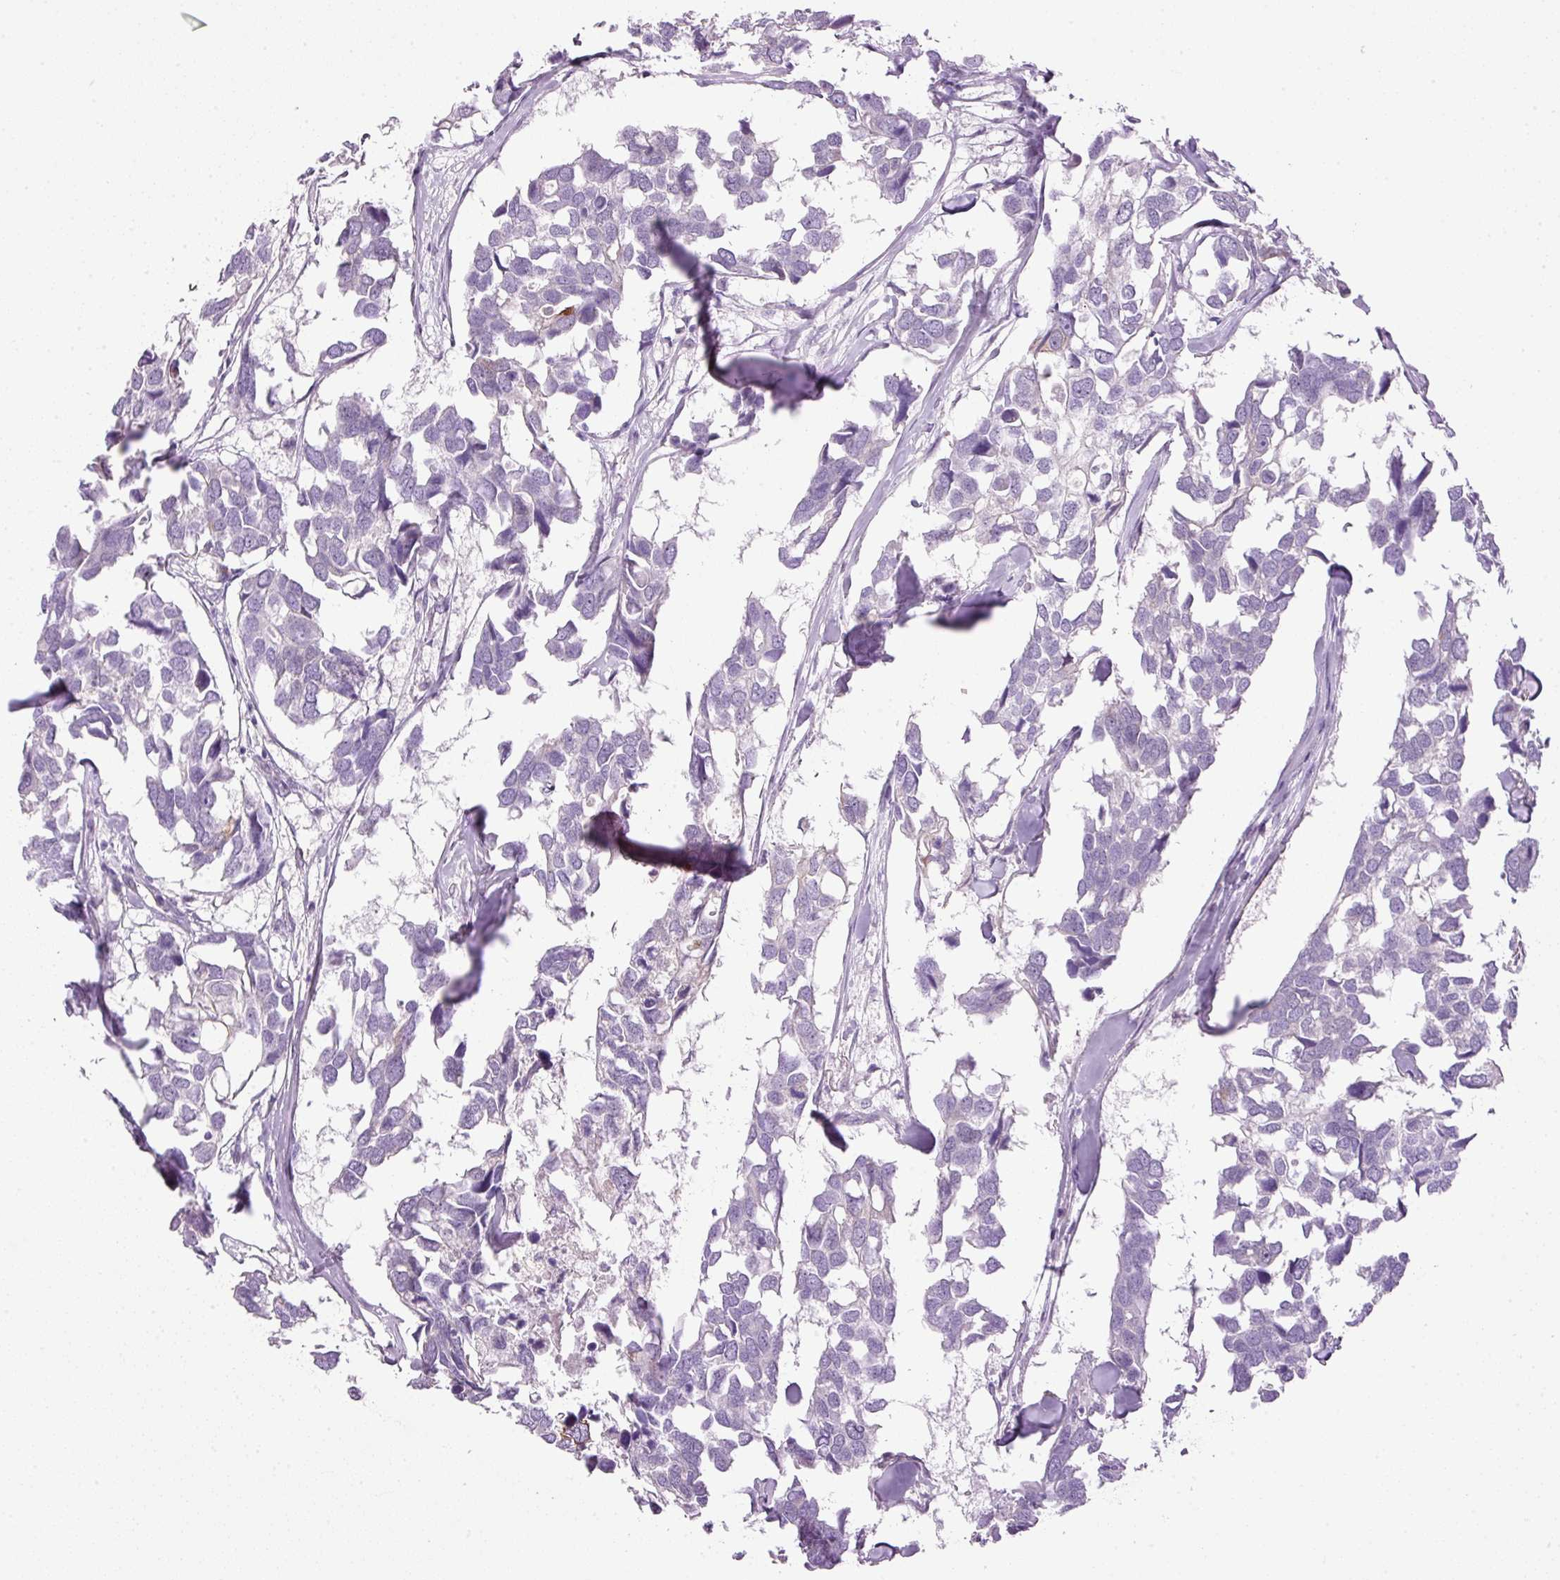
{"staining": {"intensity": "negative", "quantity": "none", "location": "none"}, "tissue": "breast cancer", "cell_type": "Tumor cells", "image_type": "cancer", "snomed": [{"axis": "morphology", "description": "Duct carcinoma"}, {"axis": "topography", "description": "Breast"}], "caption": "A high-resolution micrograph shows immunohistochemistry staining of breast cancer (intraductal carcinoma), which reveals no significant staining in tumor cells.", "gene": "SRC", "patient": {"sex": "female", "age": 83}}